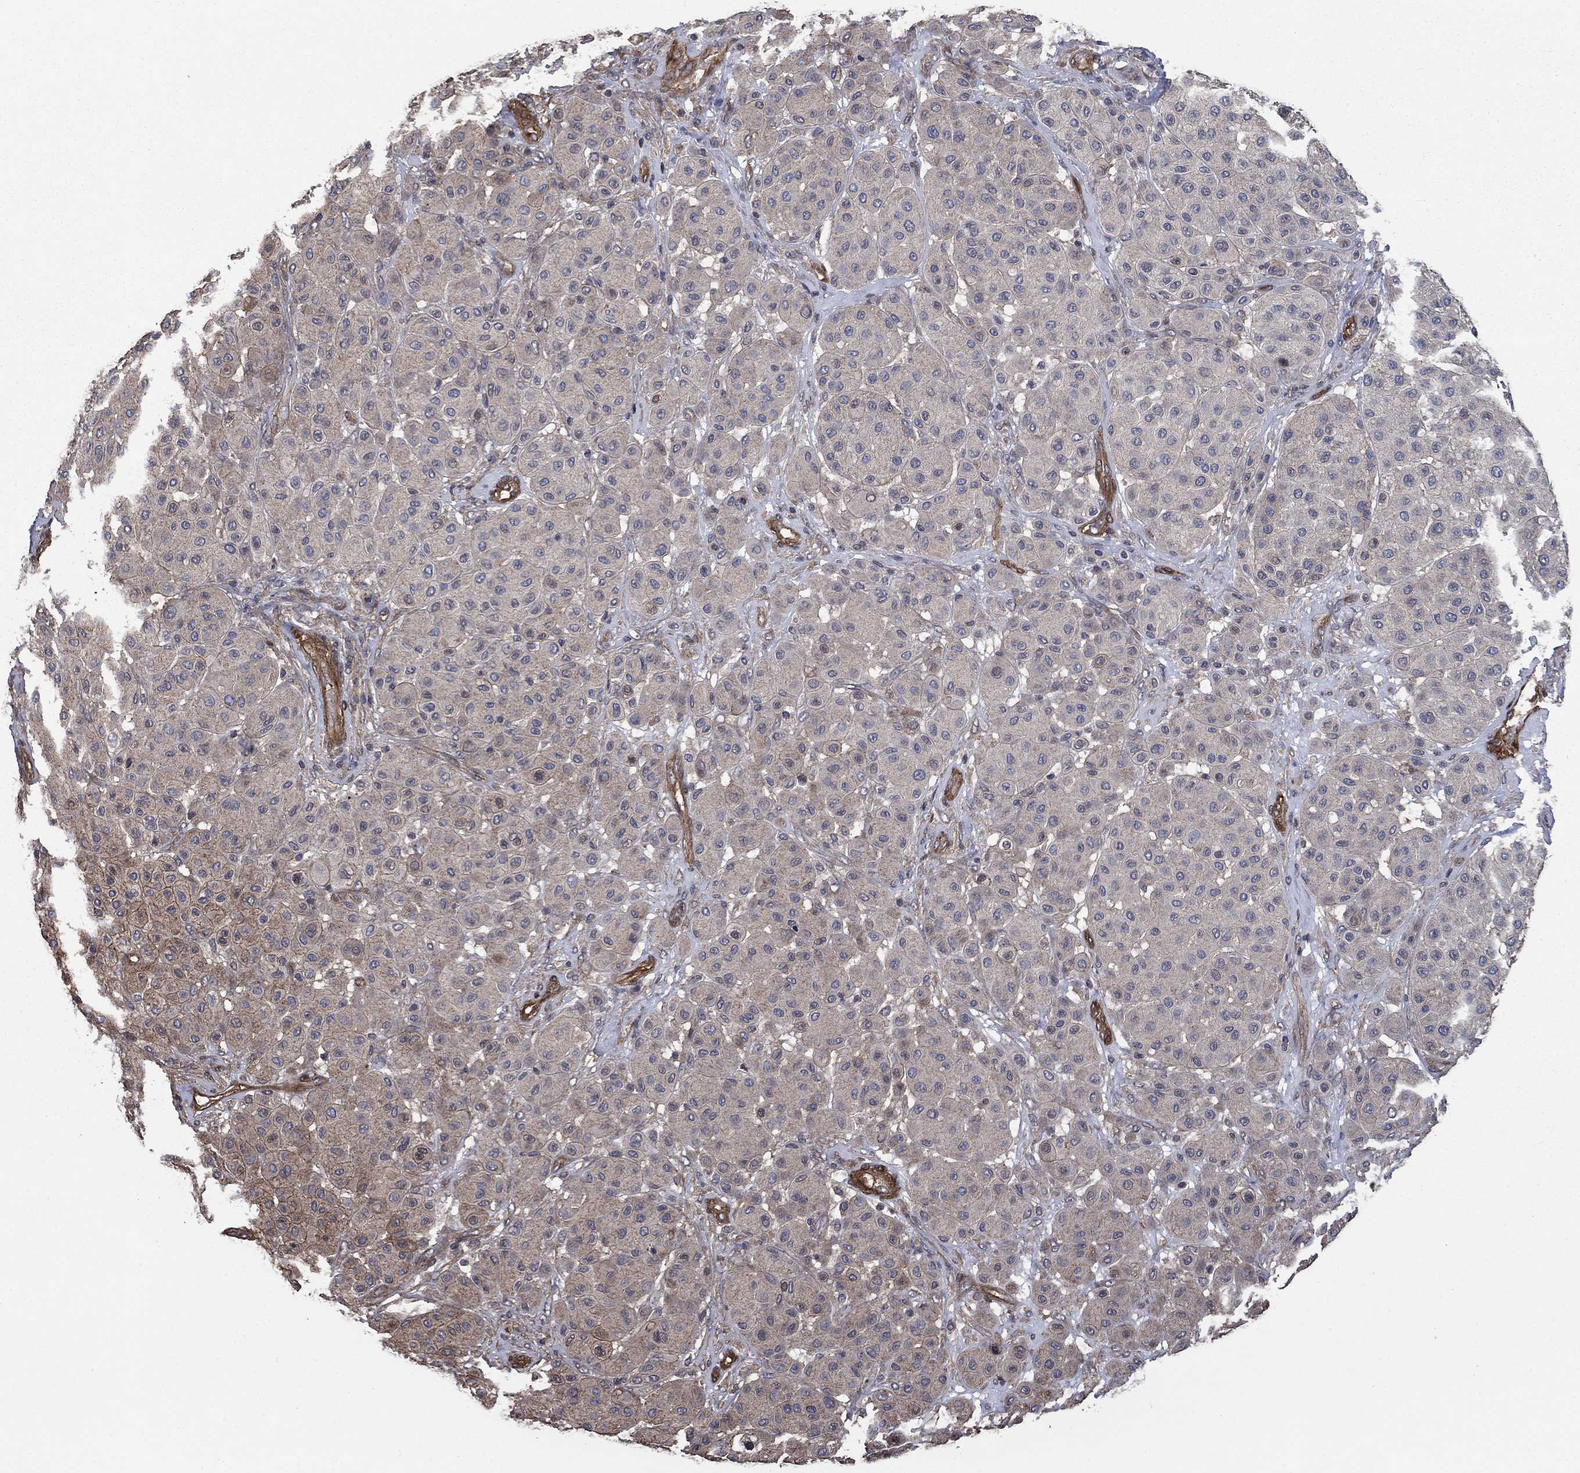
{"staining": {"intensity": "weak", "quantity": "<25%", "location": "cytoplasmic/membranous"}, "tissue": "melanoma", "cell_type": "Tumor cells", "image_type": "cancer", "snomed": [{"axis": "morphology", "description": "Malignant melanoma, Metastatic site"}, {"axis": "topography", "description": "Smooth muscle"}], "caption": "Tumor cells show no significant protein staining in malignant melanoma (metastatic site). (Immunohistochemistry, brightfield microscopy, high magnification).", "gene": "PDE3A", "patient": {"sex": "male", "age": 41}}